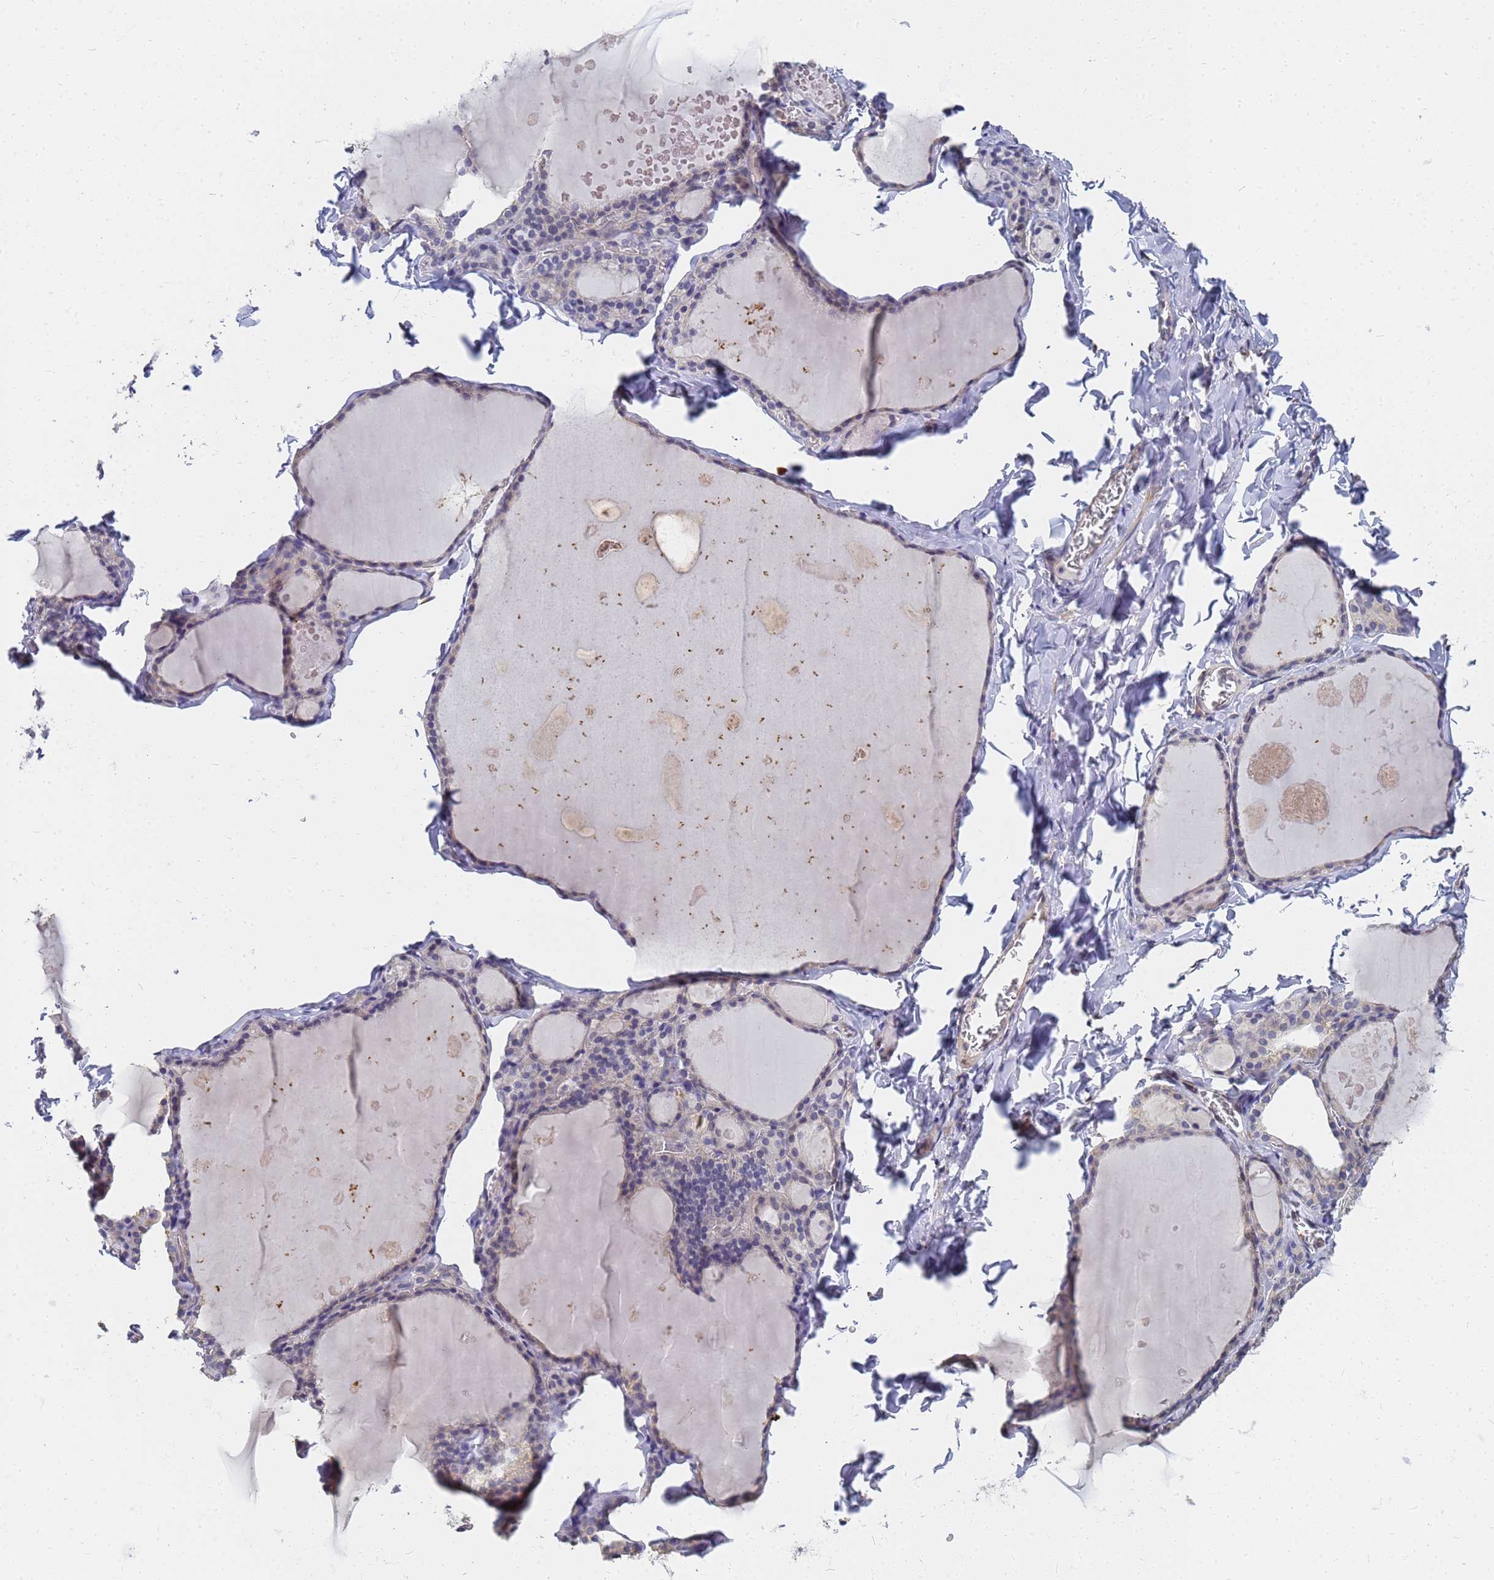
{"staining": {"intensity": "weak", "quantity": "<25%", "location": "cytoplasmic/membranous"}, "tissue": "thyroid gland", "cell_type": "Glandular cells", "image_type": "normal", "snomed": [{"axis": "morphology", "description": "Normal tissue, NOS"}, {"axis": "topography", "description": "Thyroid gland"}], "caption": "Immunohistochemical staining of benign thyroid gland shows no significant expression in glandular cells.", "gene": "FAM166B", "patient": {"sex": "male", "age": 56}}